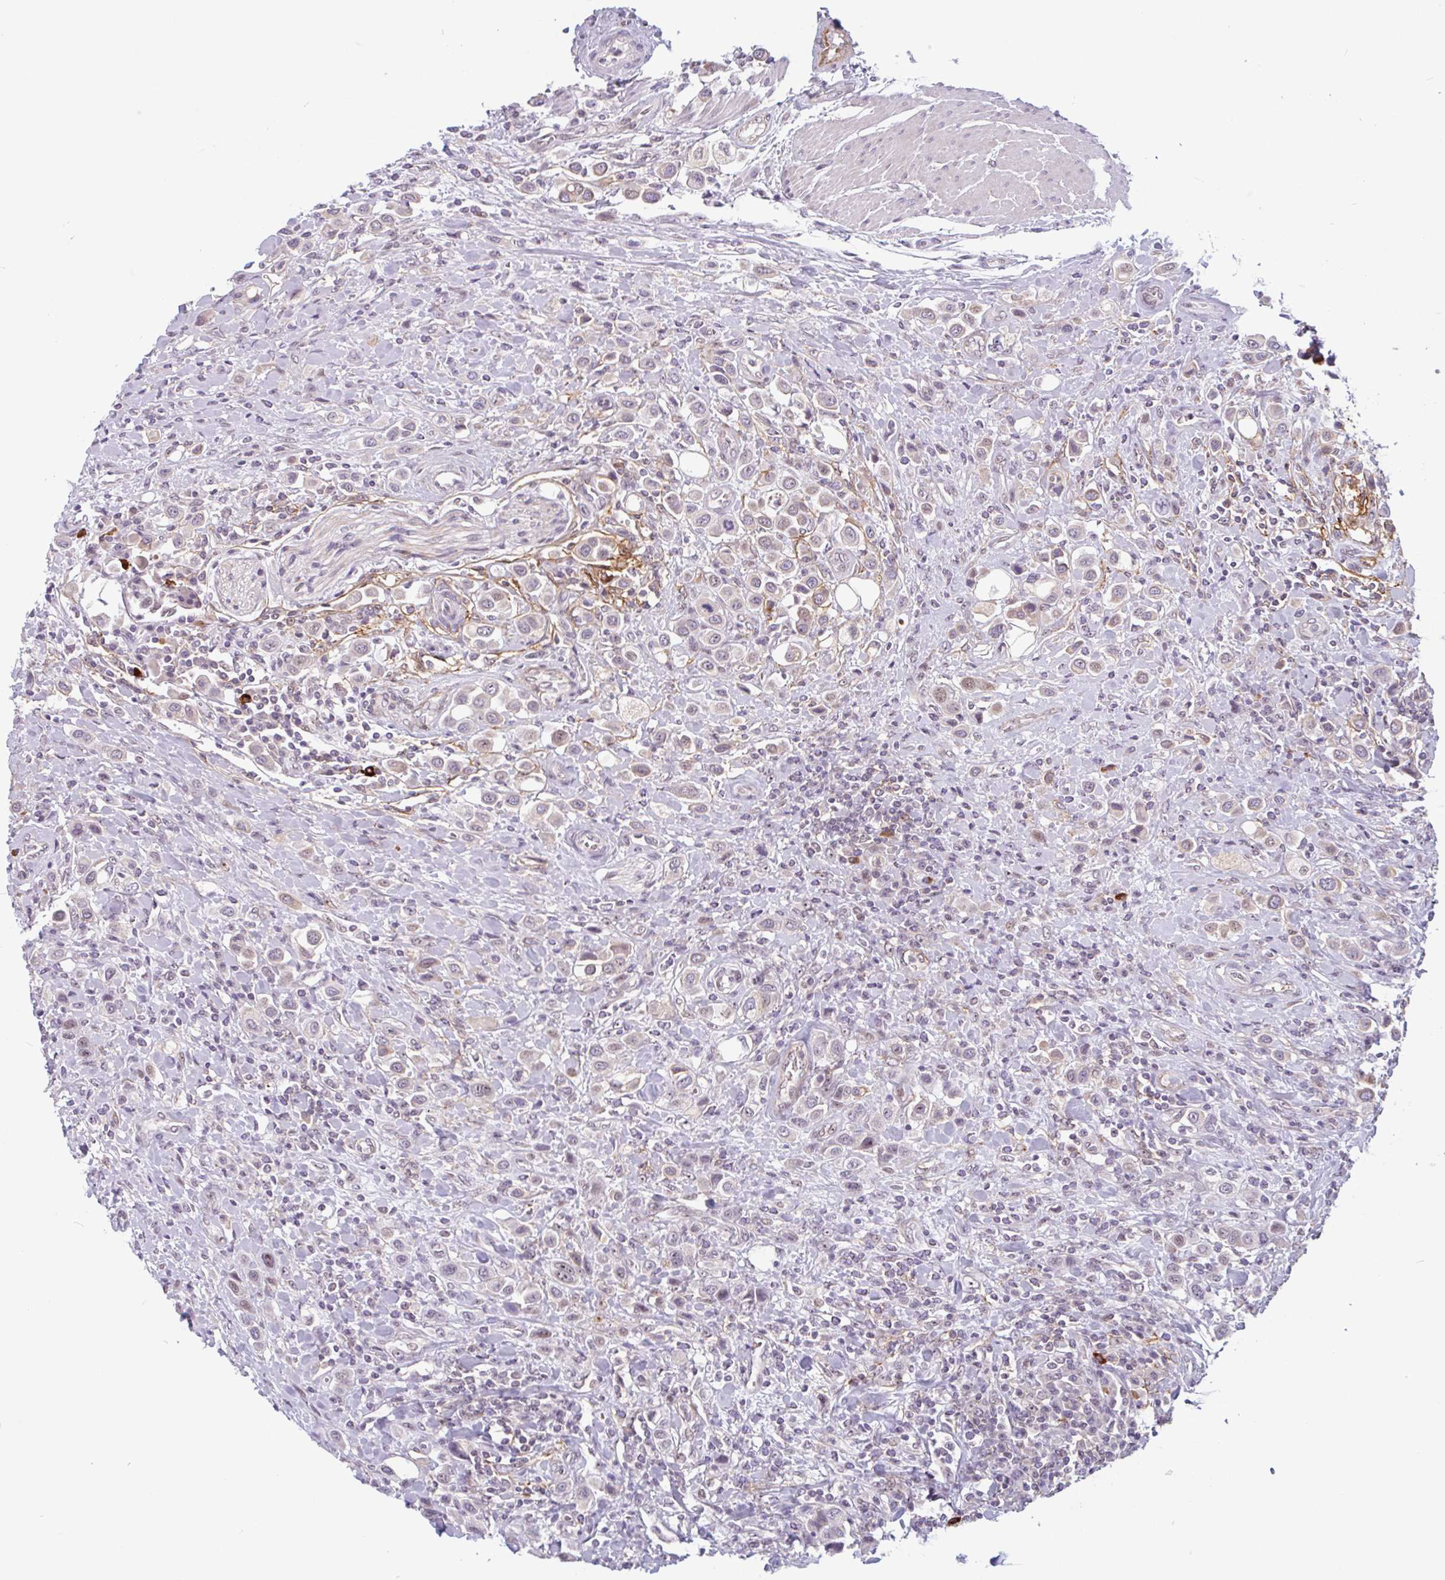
{"staining": {"intensity": "weak", "quantity": "<25%", "location": "cytoplasmic/membranous,nuclear"}, "tissue": "urothelial cancer", "cell_type": "Tumor cells", "image_type": "cancer", "snomed": [{"axis": "morphology", "description": "Urothelial carcinoma, High grade"}, {"axis": "topography", "description": "Urinary bladder"}], "caption": "This is an immunohistochemistry histopathology image of human urothelial carcinoma (high-grade). There is no positivity in tumor cells.", "gene": "TMEM119", "patient": {"sex": "male", "age": 50}}